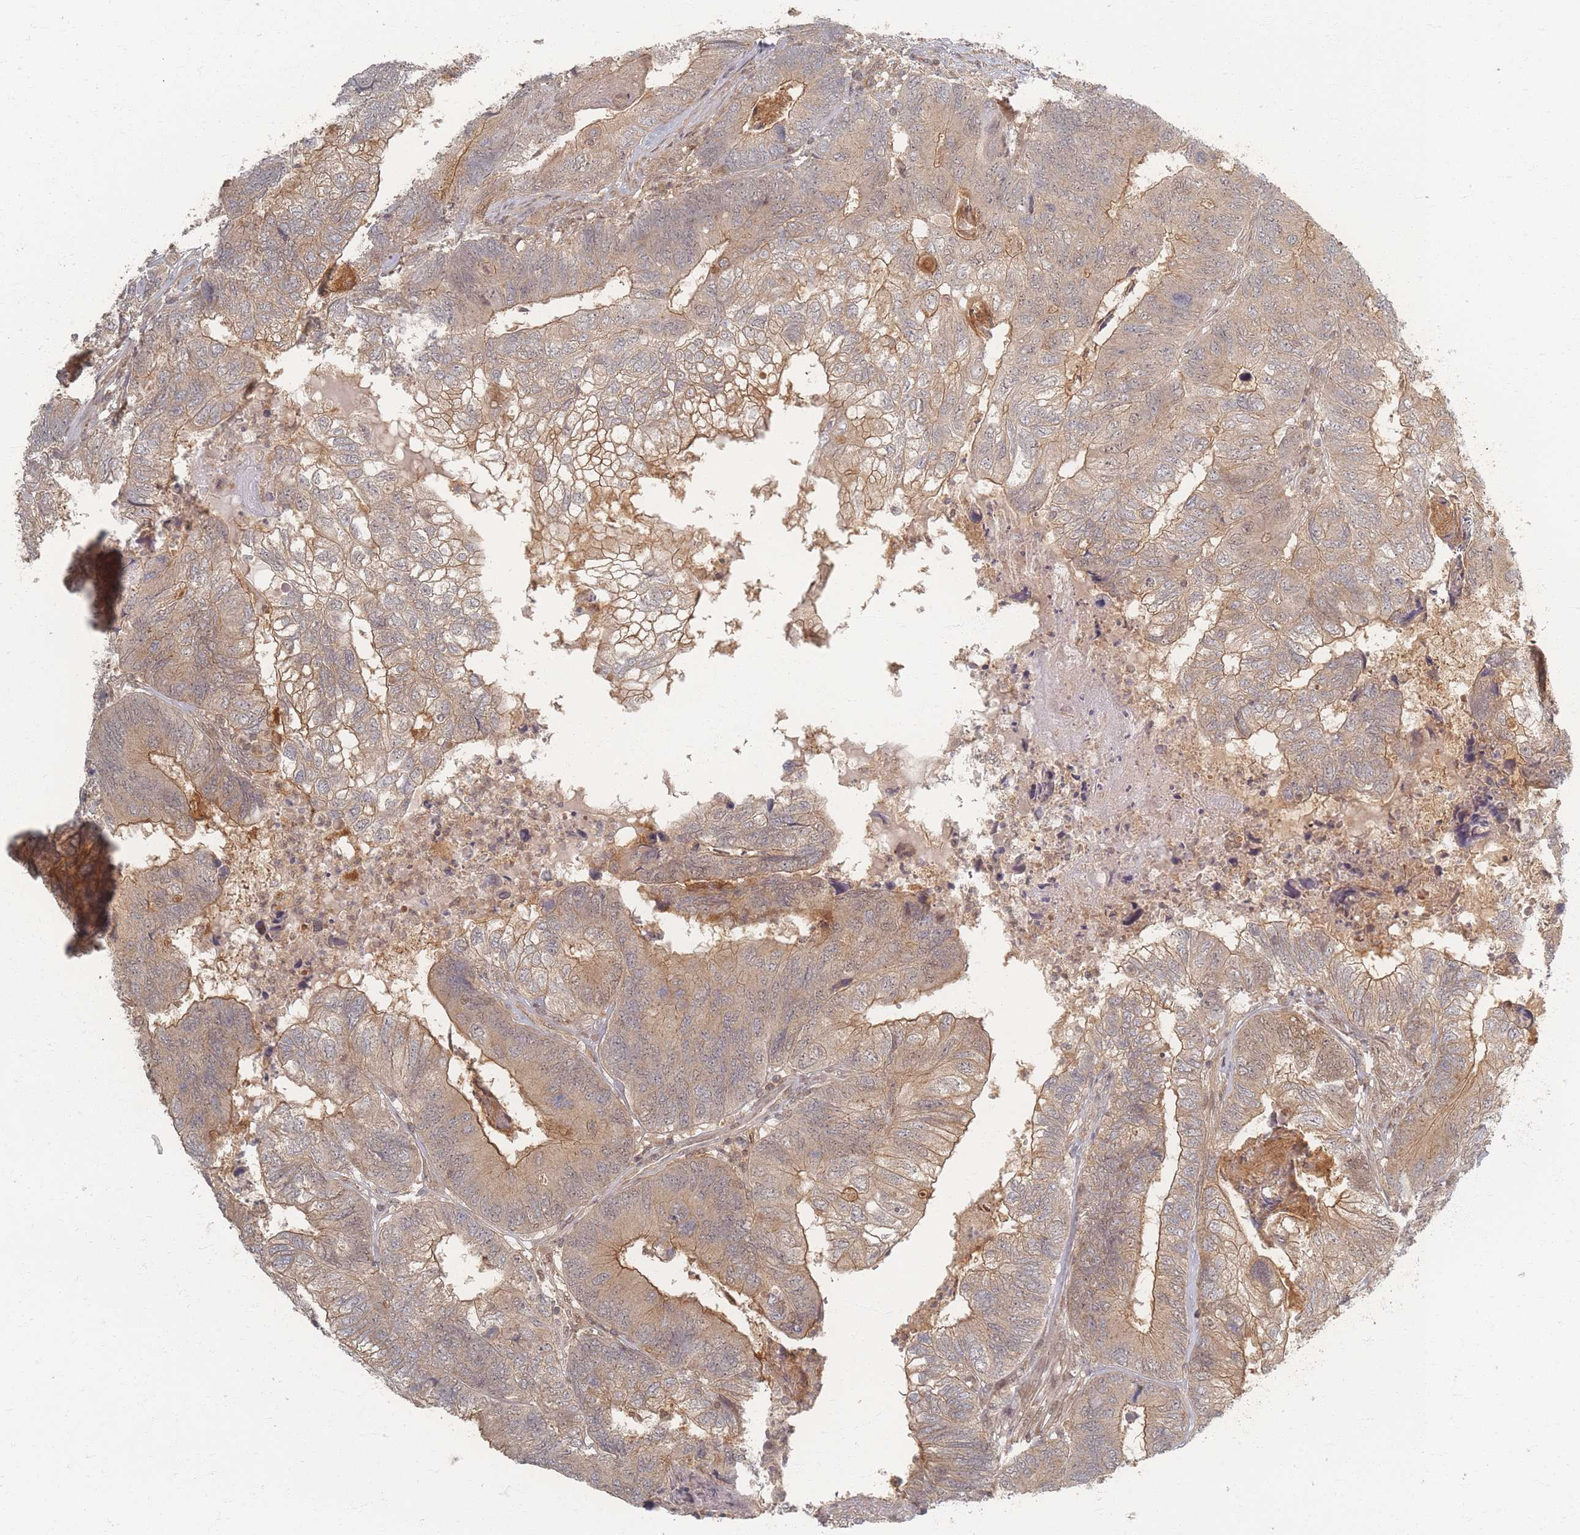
{"staining": {"intensity": "moderate", "quantity": "25%-75%", "location": "cytoplasmic/membranous"}, "tissue": "colorectal cancer", "cell_type": "Tumor cells", "image_type": "cancer", "snomed": [{"axis": "morphology", "description": "Adenocarcinoma, NOS"}, {"axis": "topography", "description": "Colon"}], "caption": "Immunohistochemical staining of colorectal cancer displays medium levels of moderate cytoplasmic/membranous expression in approximately 25%-75% of tumor cells.", "gene": "PSMD9", "patient": {"sex": "female", "age": 67}}